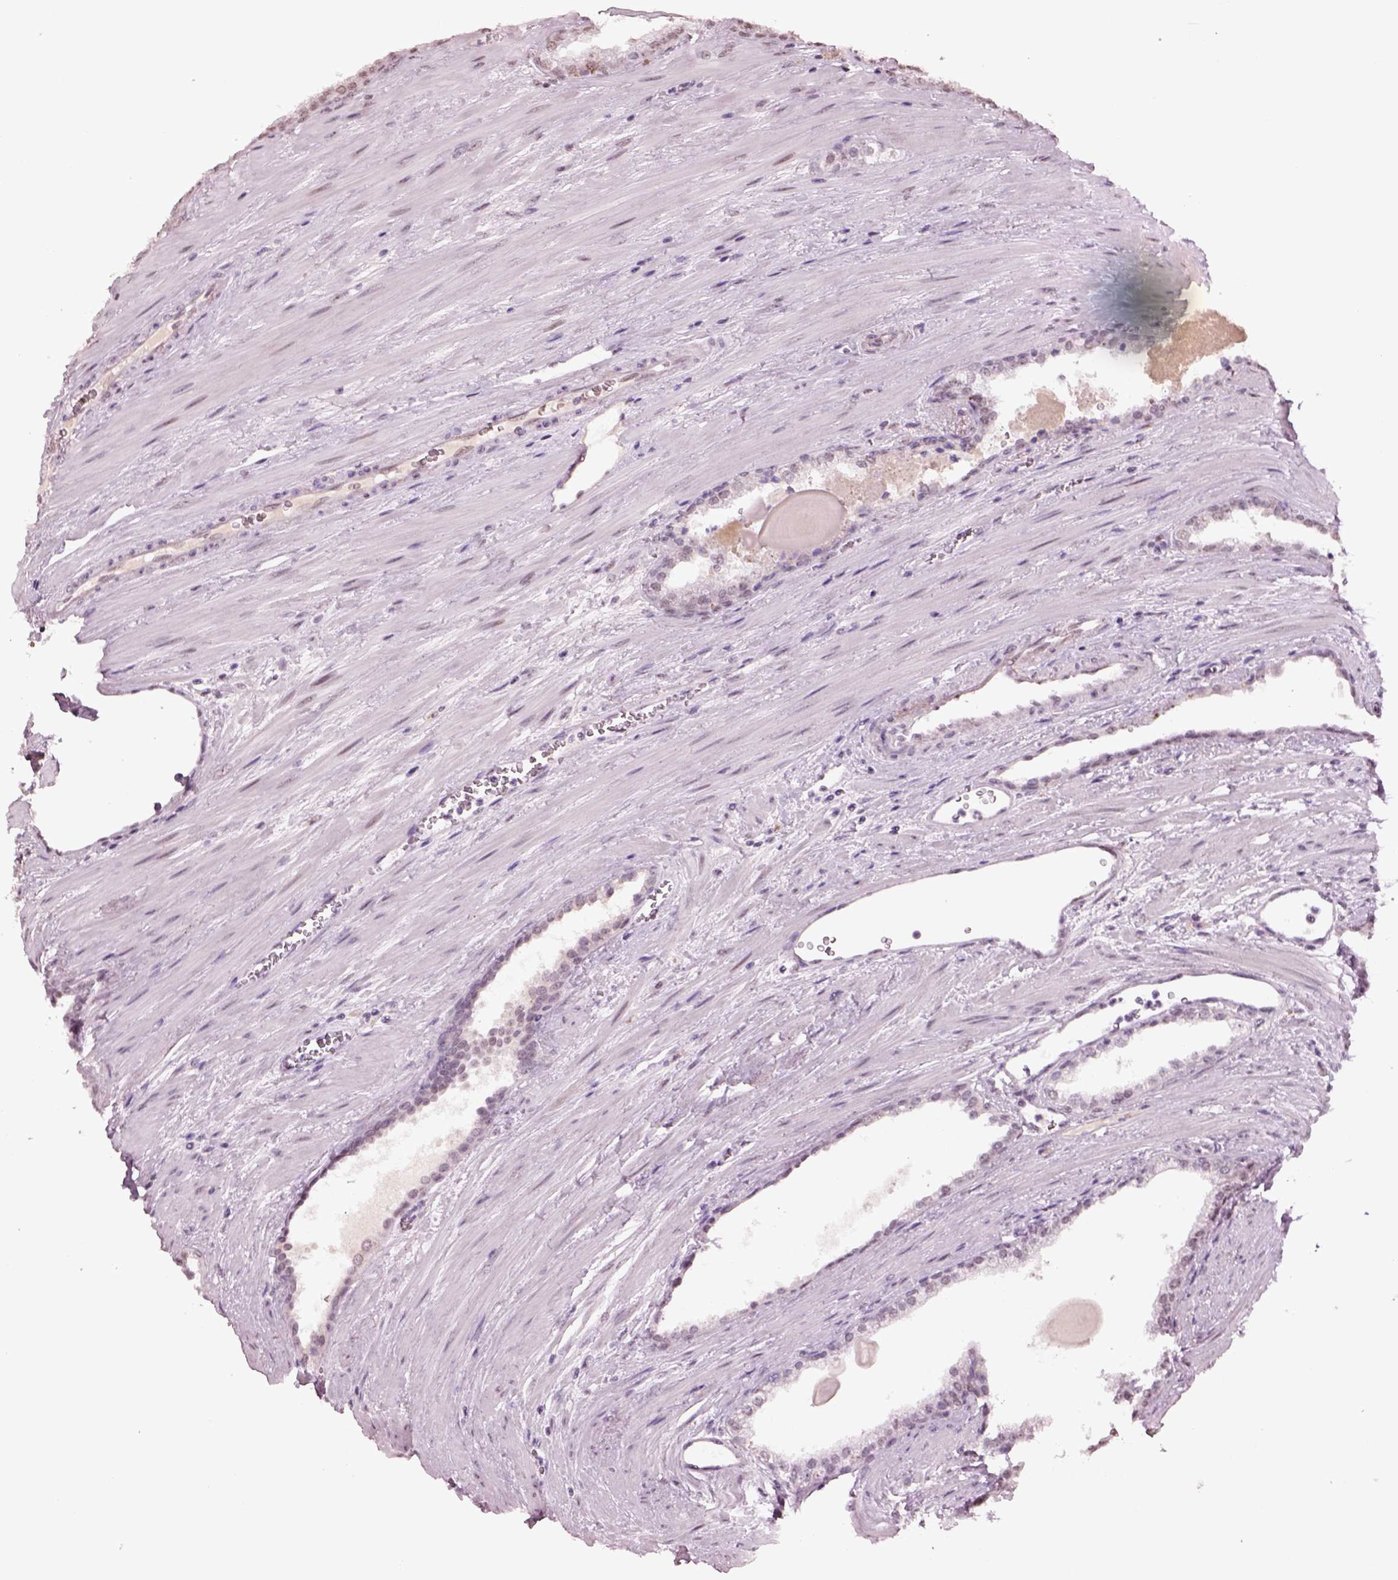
{"staining": {"intensity": "negative", "quantity": "none", "location": "none"}, "tissue": "prostate cancer", "cell_type": "Tumor cells", "image_type": "cancer", "snomed": [{"axis": "morphology", "description": "Adenocarcinoma, NOS"}, {"axis": "topography", "description": "Prostate"}], "caption": "Micrograph shows no protein positivity in tumor cells of adenocarcinoma (prostate) tissue.", "gene": "SEPHS1", "patient": {"sex": "male", "age": 67}}